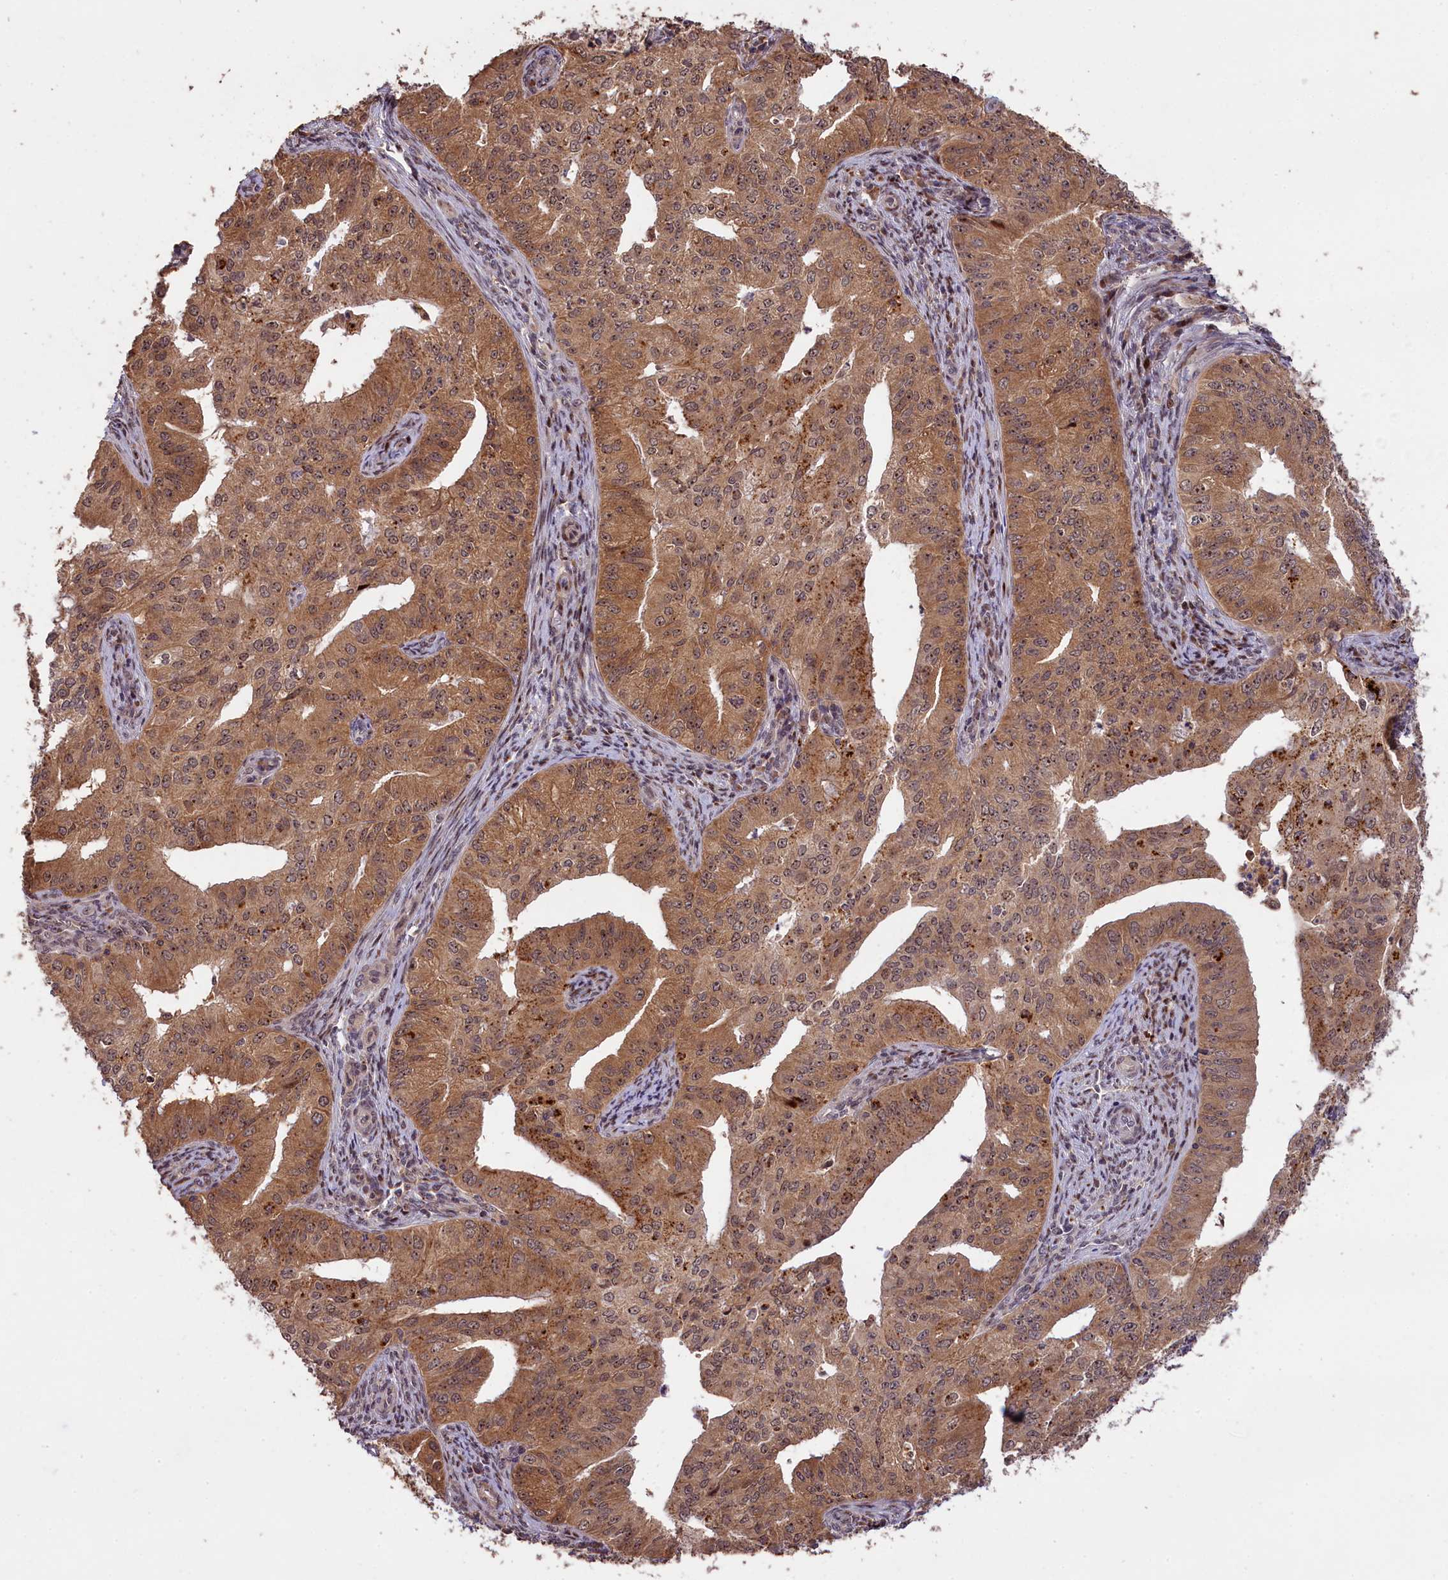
{"staining": {"intensity": "moderate", "quantity": ">75%", "location": "cytoplasmic/membranous"}, "tissue": "endometrial cancer", "cell_type": "Tumor cells", "image_type": "cancer", "snomed": [{"axis": "morphology", "description": "Adenocarcinoma, NOS"}, {"axis": "topography", "description": "Endometrium"}], "caption": "IHC photomicrograph of endometrial adenocarcinoma stained for a protein (brown), which exhibits medium levels of moderate cytoplasmic/membranous expression in about >75% of tumor cells.", "gene": "PHAF1", "patient": {"sex": "female", "age": 50}}